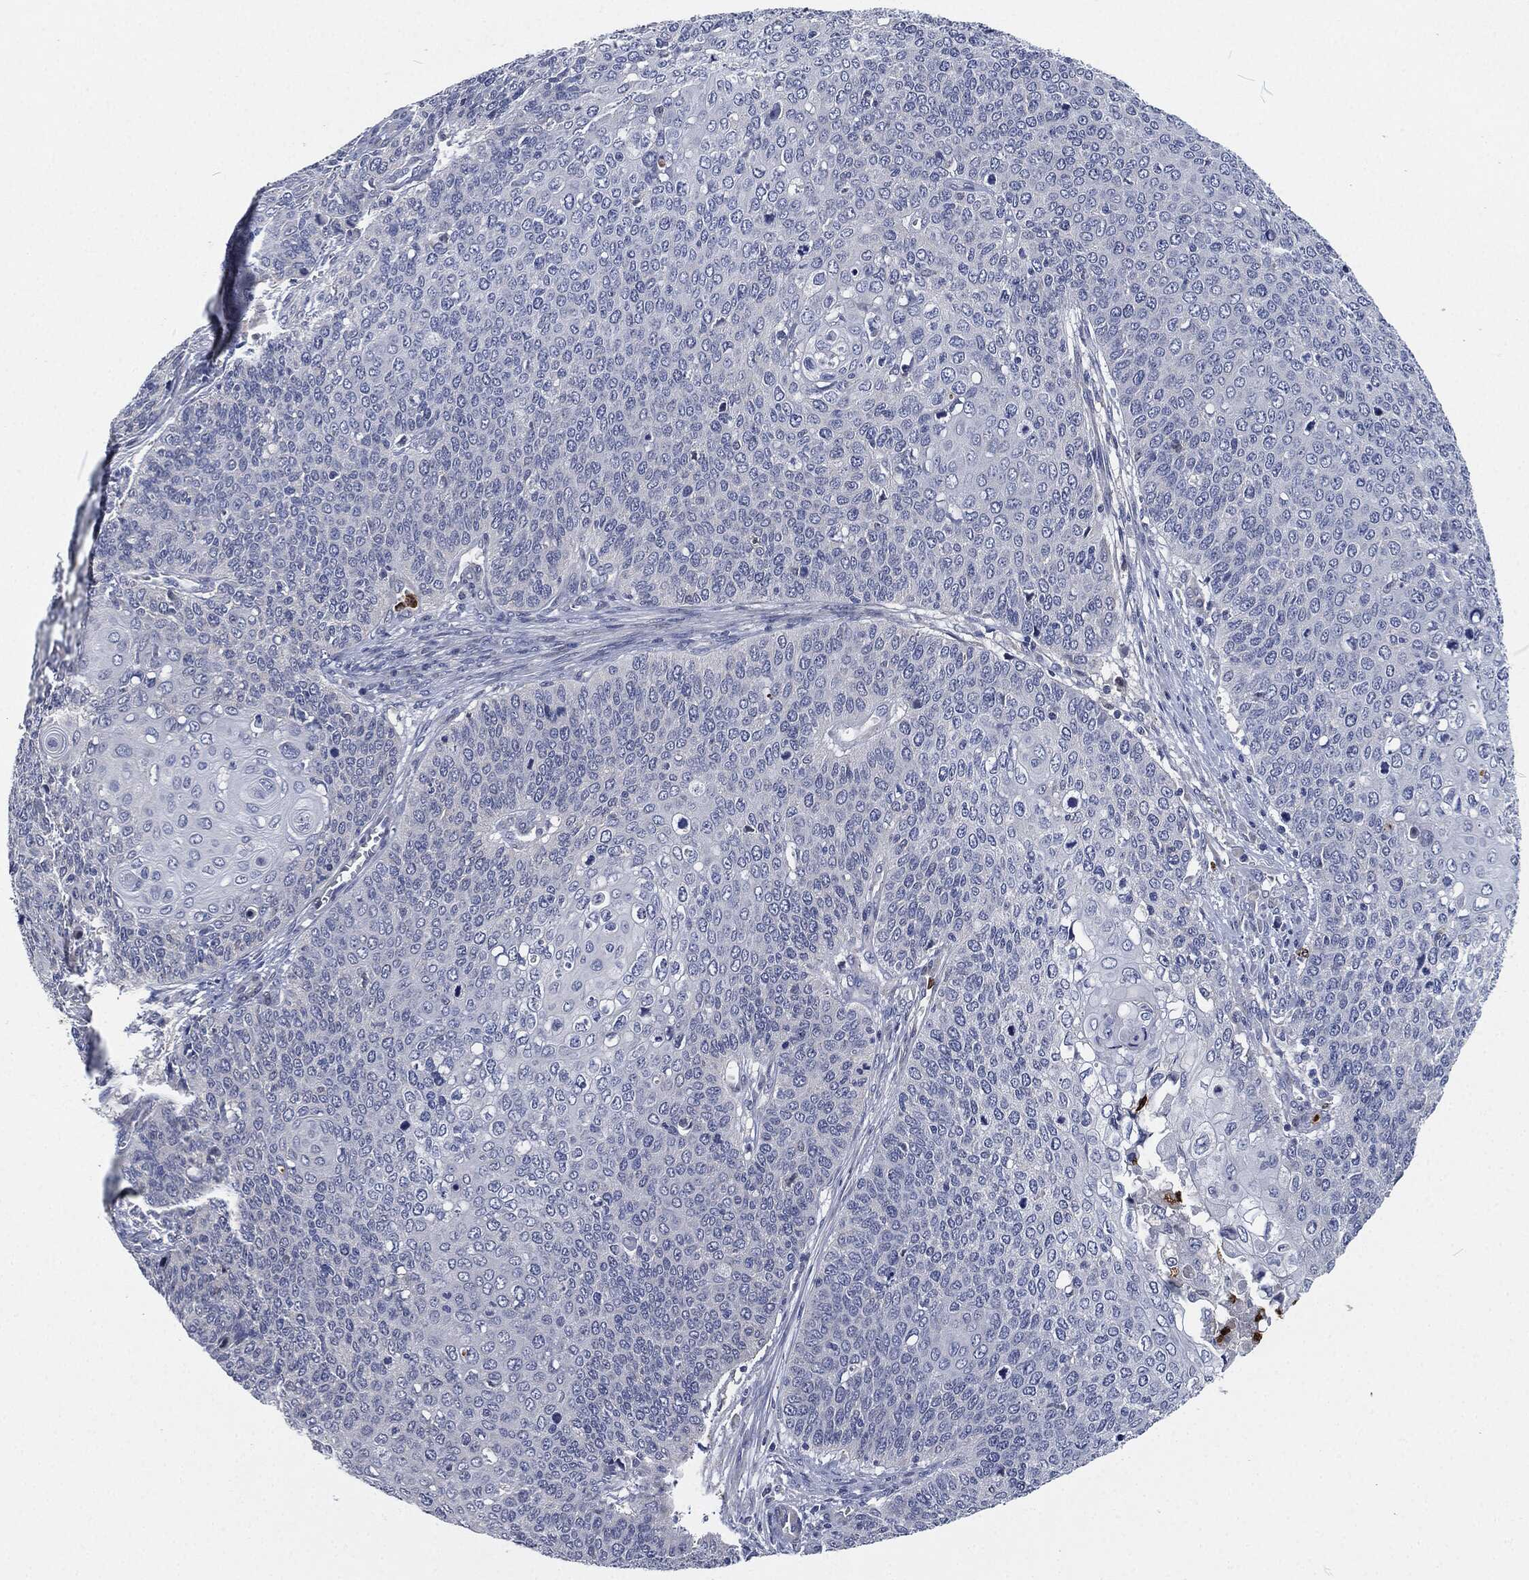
{"staining": {"intensity": "negative", "quantity": "none", "location": "none"}, "tissue": "cervical cancer", "cell_type": "Tumor cells", "image_type": "cancer", "snomed": [{"axis": "morphology", "description": "Squamous cell carcinoma, NOS"}, {"axis": "topography", "description": "Cervix"}], "caption": "High power microscopy image of an immunohistochemistry (IHC) image of cervical cancer, revealing no significant staining in tumor cells. The staining was performed using DAB to visualize the protein expression in brown, while the nuclei were stained in blue with hematoxylin (Magnification: 20x).", "gene": "MPO", "patient": {"sex": "female", "age": 39}}